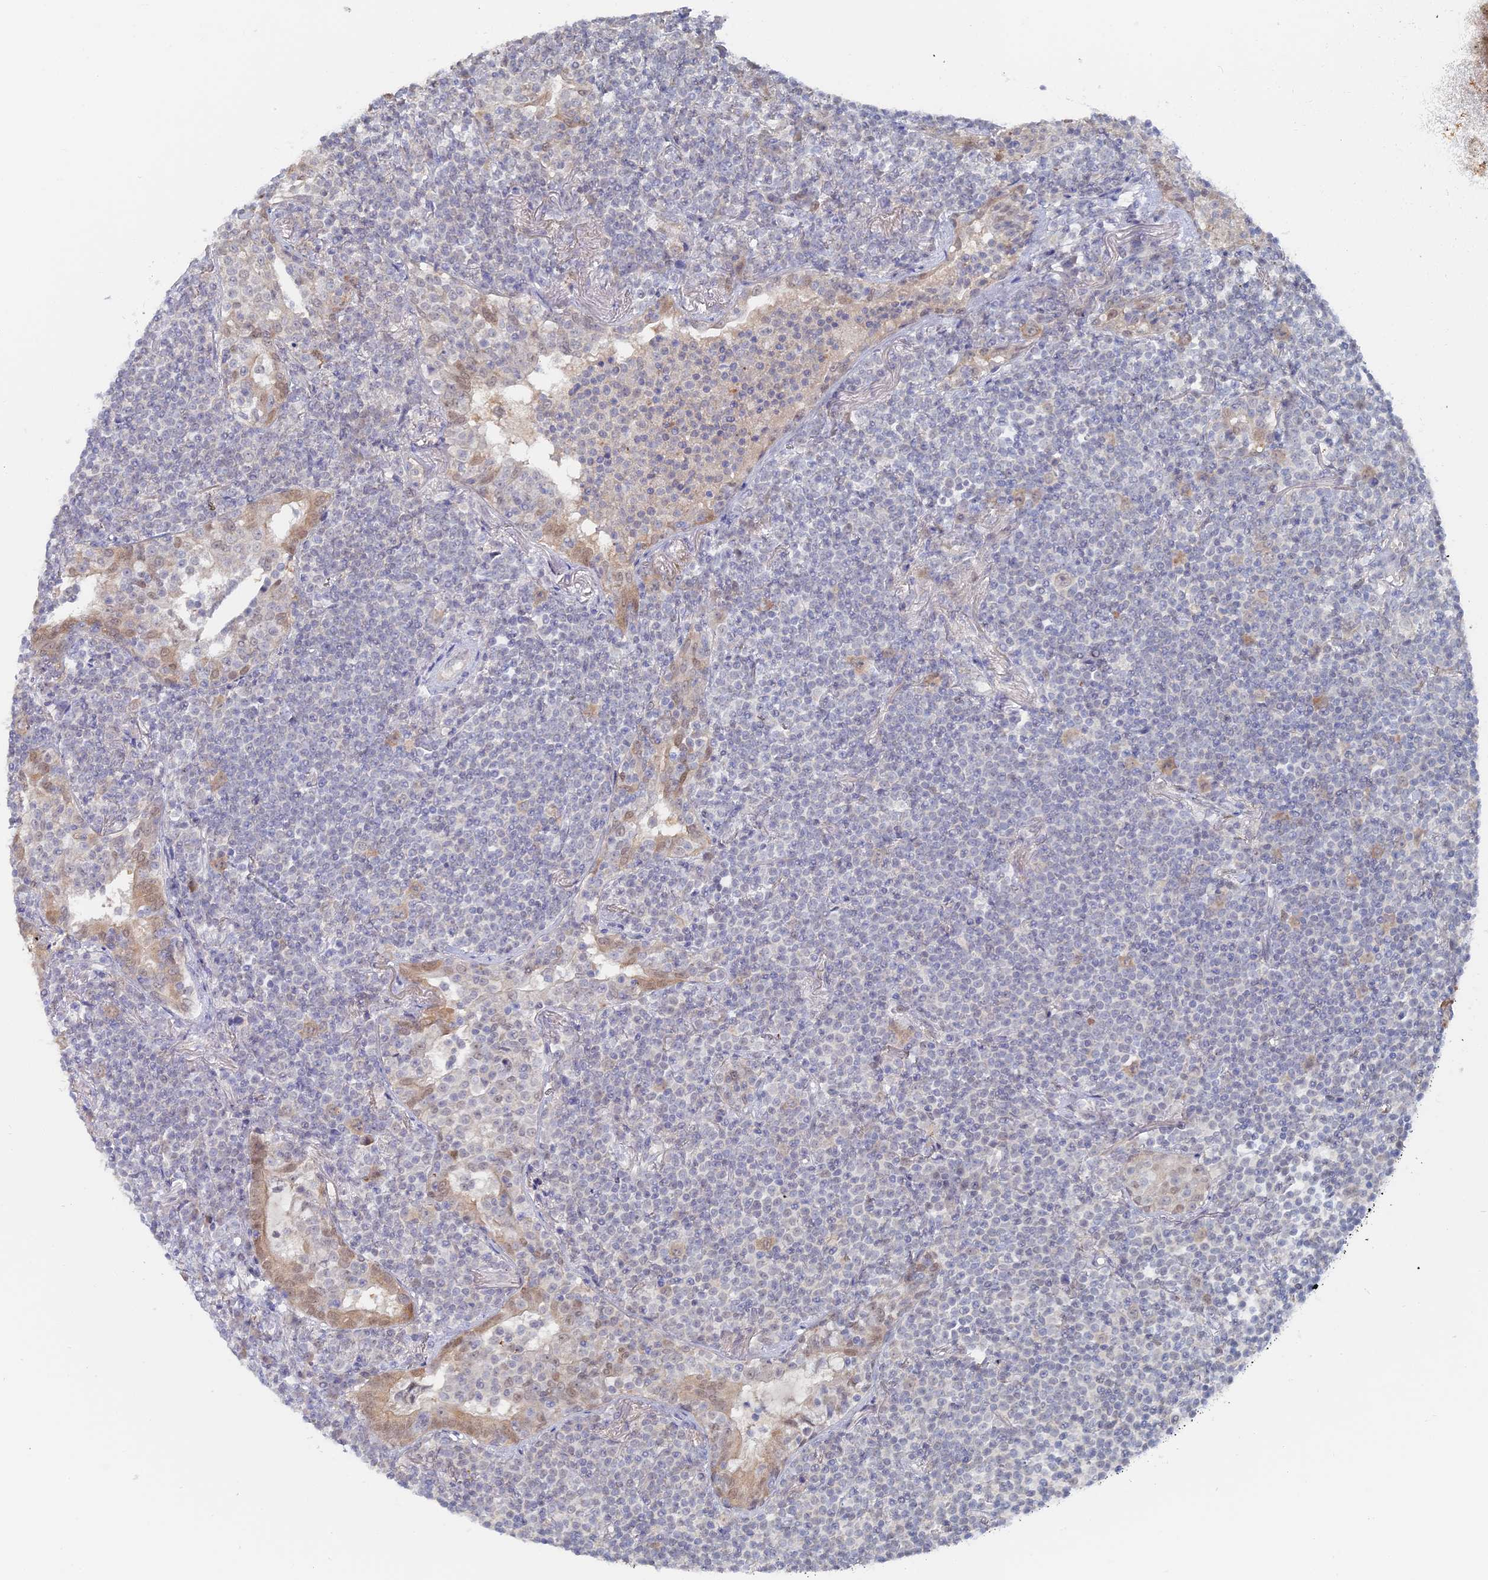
{"staining": {"intensity": "negative", "quantity": "none", "location": "none"}, "tissue": "lymphoma", "cell_type": "Tumor cells", "image_type": "cancer", "snomed": [{"axis": "morphology", "description": "Malignant lymphoma, non-Hodgkin's type, Low grade"}, {"axis": "topography", "description": "Lung"}], "caption": "Immunohistochemical staining of malignant lymphoma, non-Hodgkin's type (low-grade) reveals no significant staining in tumor cells.", "gene": "THAP4", "patient": {"sex": "female", "age": 71}}